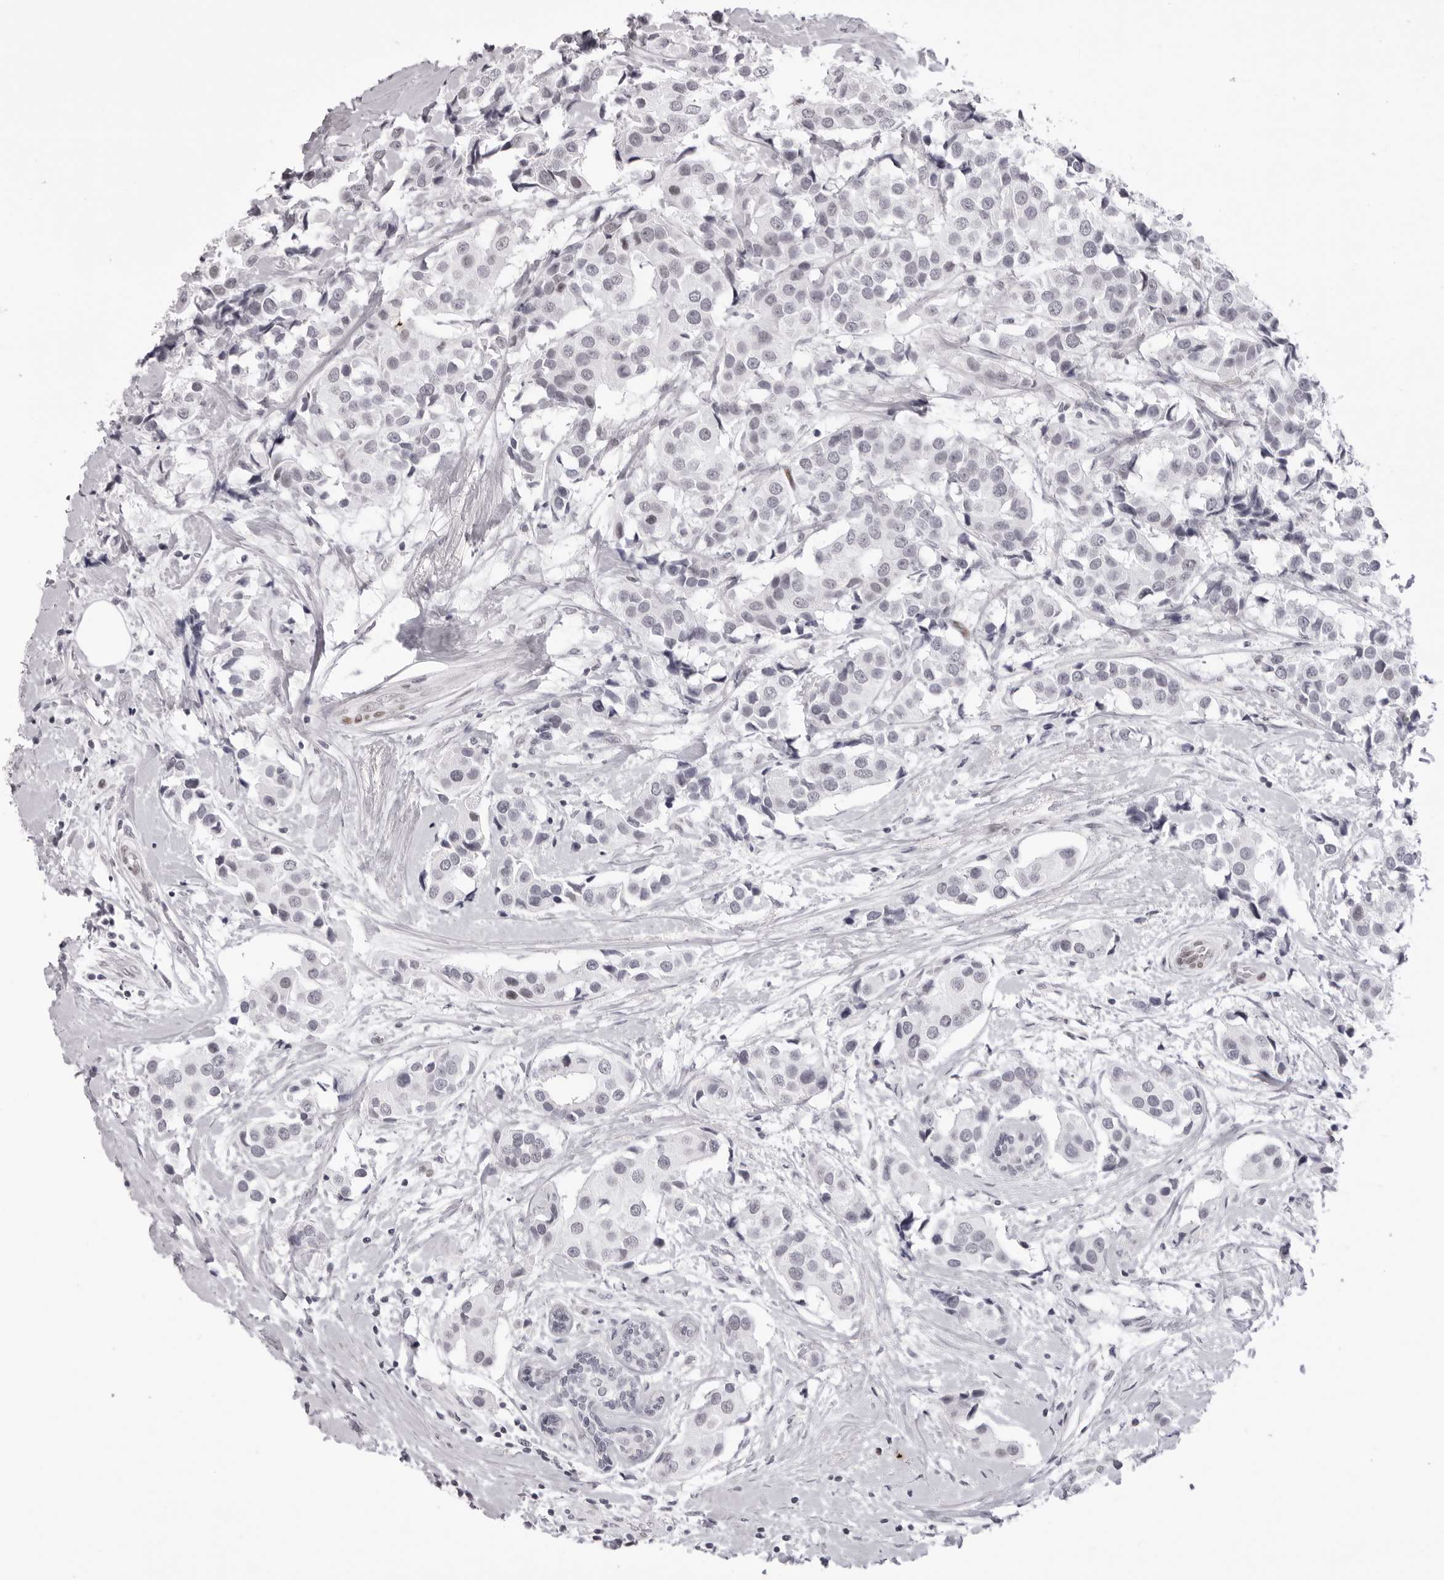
{"staining": {"intensity": "negative", "quantity": "none", "location": "none"}, "tissue": "breast cancer", "cell_type": "Tumor cells", "image_type": "cancer", "snomed": [{"axis": "morphology", "description": "Normal tissue, NOS"}, {"axis": "morphology", "description": "Duct carcinoma"}, {"axis": "topography", "description": "Breast"}], "caption": "Immunohistochemical staining of breast cancer (infiltrating ductal carcinoma) exhibits no significant positivity in tumor cells.", "gene": "MAFK", "patient": {"sex": "female", "age": 39}}